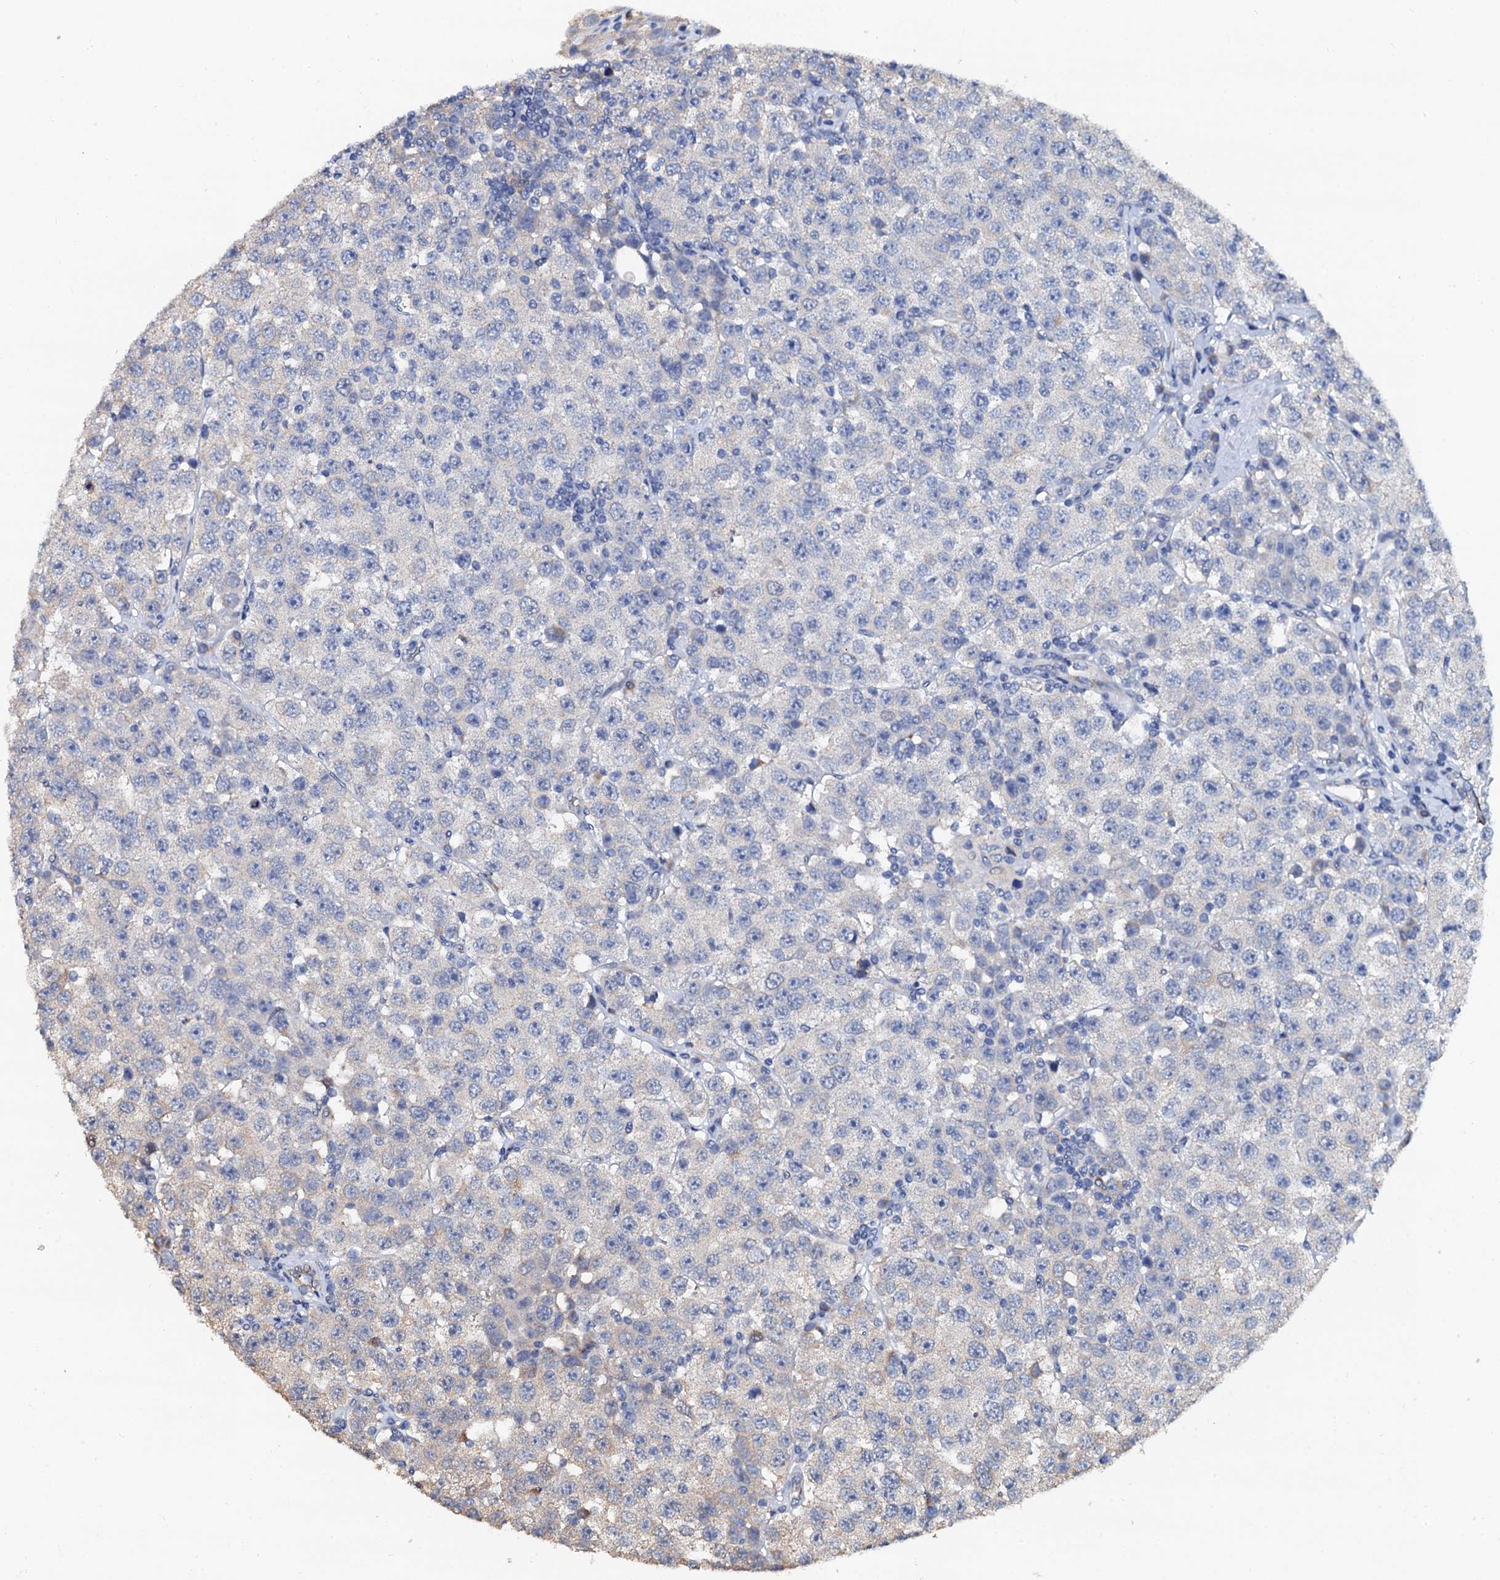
{"staining": {"intensity": "negative", "quantity": "none", "location": "none"}, "tissue": "testis cancer", "cell_type": "Tumor cells", "image_type": "cancer", "snomed": [{"axis": "morphology", "description": "Seminoma, NOS"}, {"axis": "topography", "description": "Testis"}], "caption": "Human testis seminoma stained for a protein using immunohistochemistry (IHC) reveals no staining in tumor cells.", "gene": "AKAP3", "patient": {"sex": "male", "age": 28}}